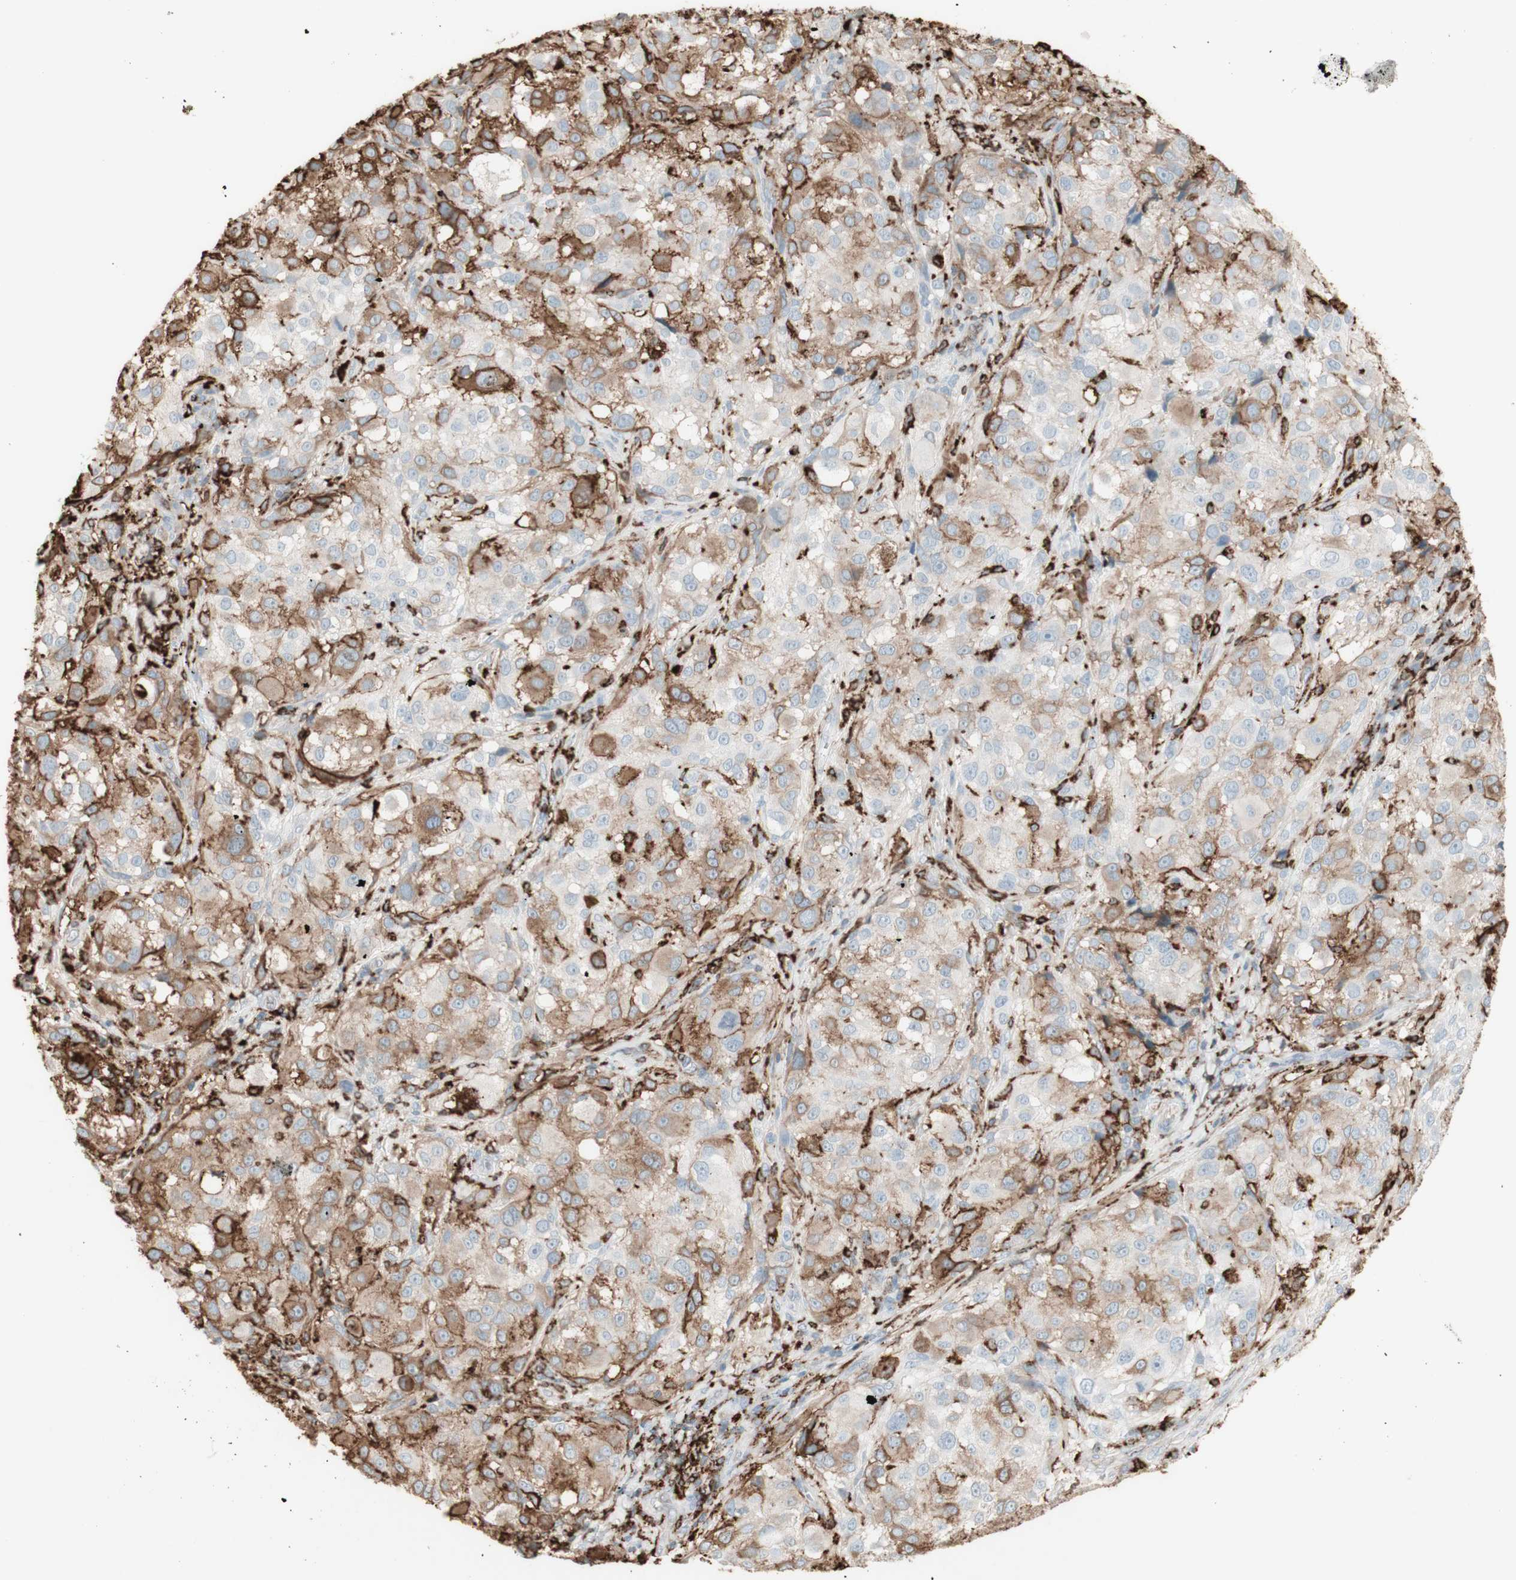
{"staining": {"intensity": "moderate", "quantity": "25%-75%", "location": "cytoplasmic/membranous"}, "tissue": "melanoma", "cell_type": "Tumor cells", "image_type": "cancer", "snomed": [{"axis": "morphology", "description": "Necrosis, NOS"}, {"axis": "morphology", "description": "Malignant melanoma, NOS"}, {"axis": "topography", "description": "Skin"}], "caption": "The immunohistochemical stain shows moderate cytoplasmic/membranous staining in tumor cells of melanoma tissue.", "gene": "HLA-DPB1", "patient": {"sex": "female", "age": 87}}